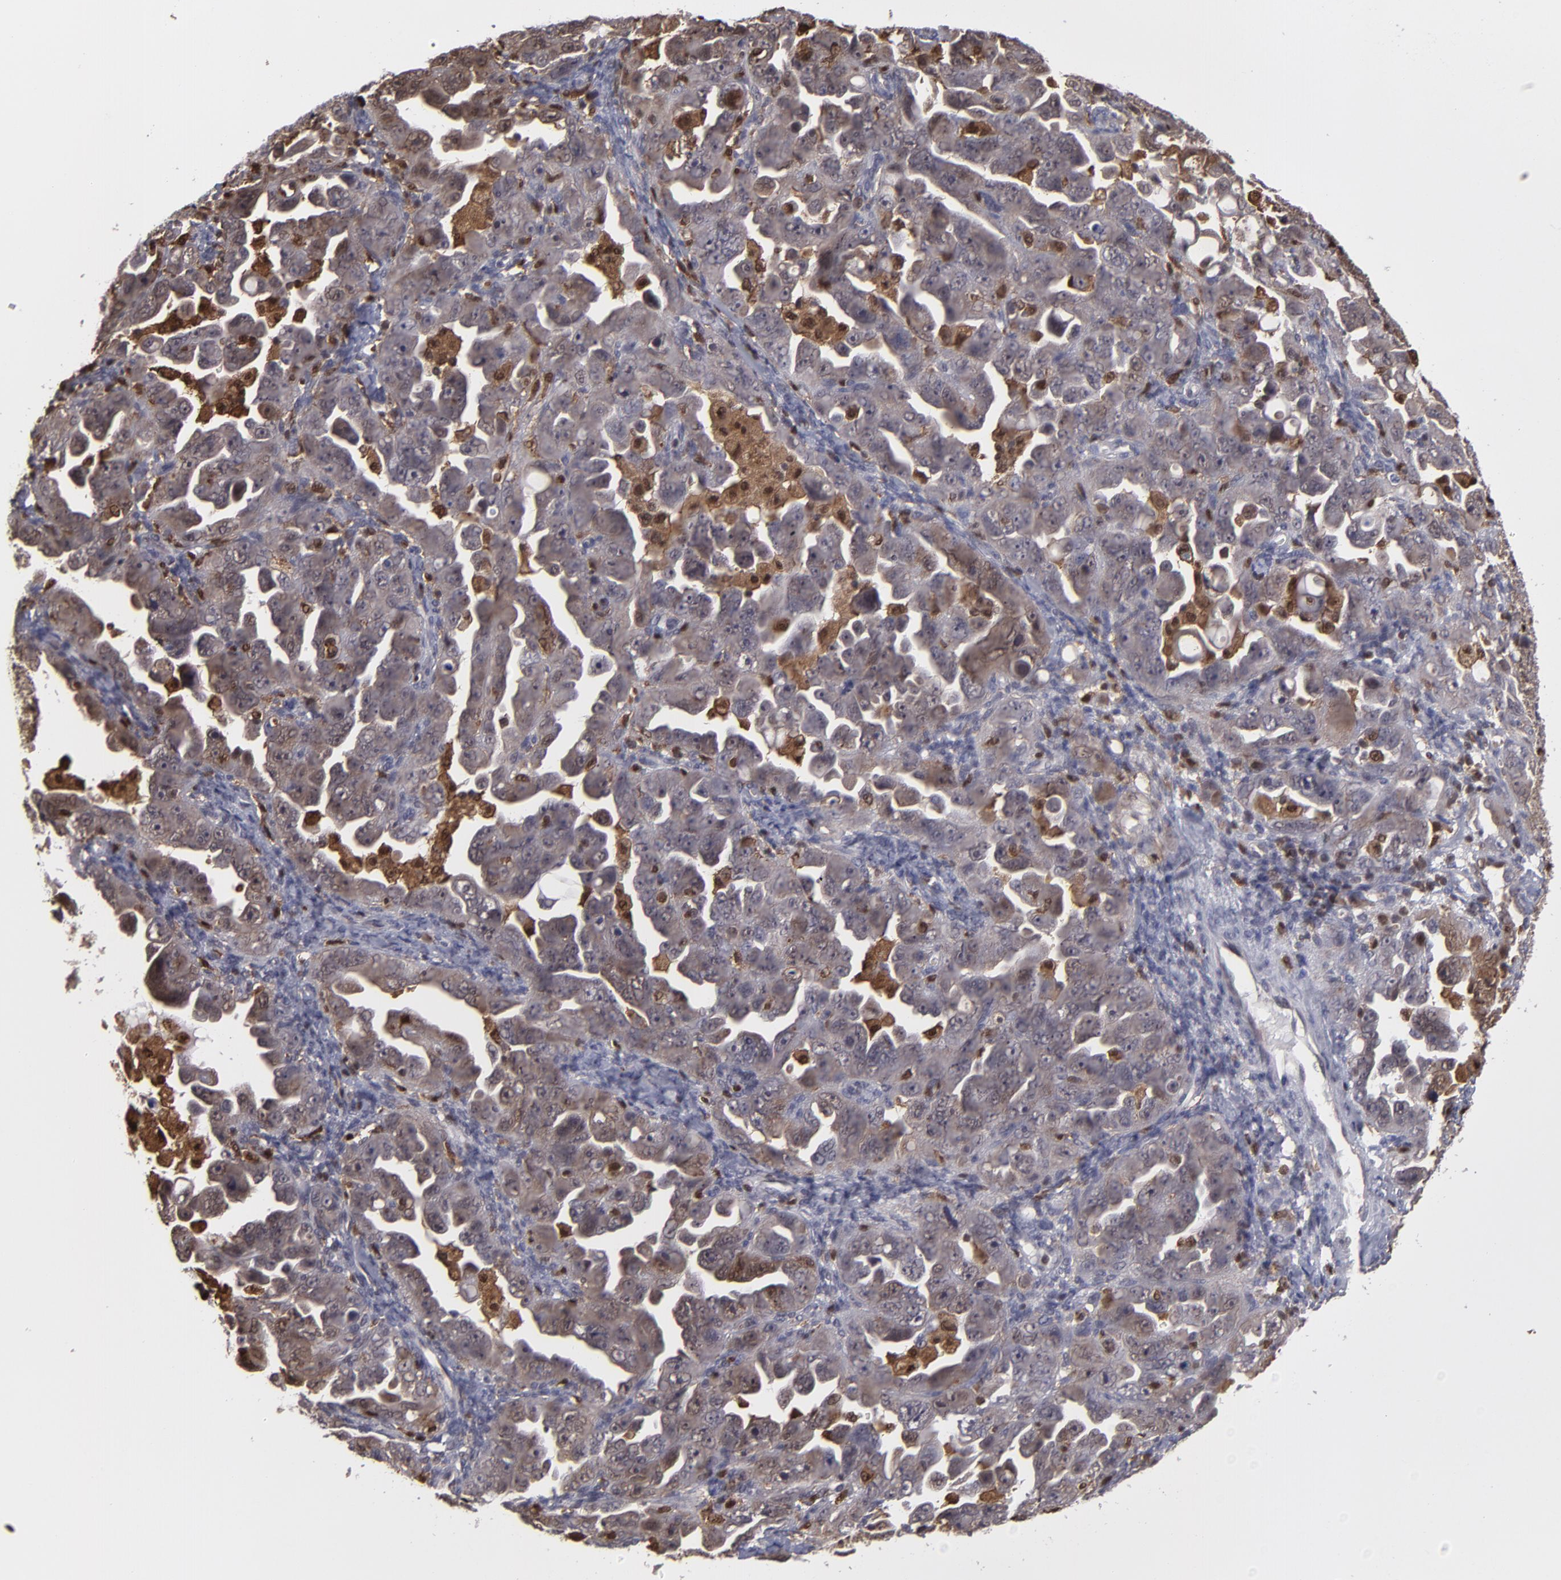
{"staining": {"intensity": "weak", "quantity": ">75%", "location": "cytoplasmic/membranous,nuclear"}, "tissue": "ovarian cancer", "cell_type": "Tumor cells", "image_type": "cancer", "snomed": [{"axis": "morphology", "description": "Cystadenocarcinoma, serous, NOS"}, {"axis": "topography", "description": "Ovary"}], "caption": "High-magnification brightfield microscopy of ovarian serous cystadenocarcinoma stained with DAB (brown) and counterstained with hematoxylin (blue). tumor cells exhibit weak cytoplasmic/membranous and nuclear expression is identified in about>75% of cells. (DAB (3,3'-diaminobenzidine) IHC, brown staining for protein, blue staining for nuclei).", "gene": "GRB2", "patient": {"sex": "female", "age": 66}}